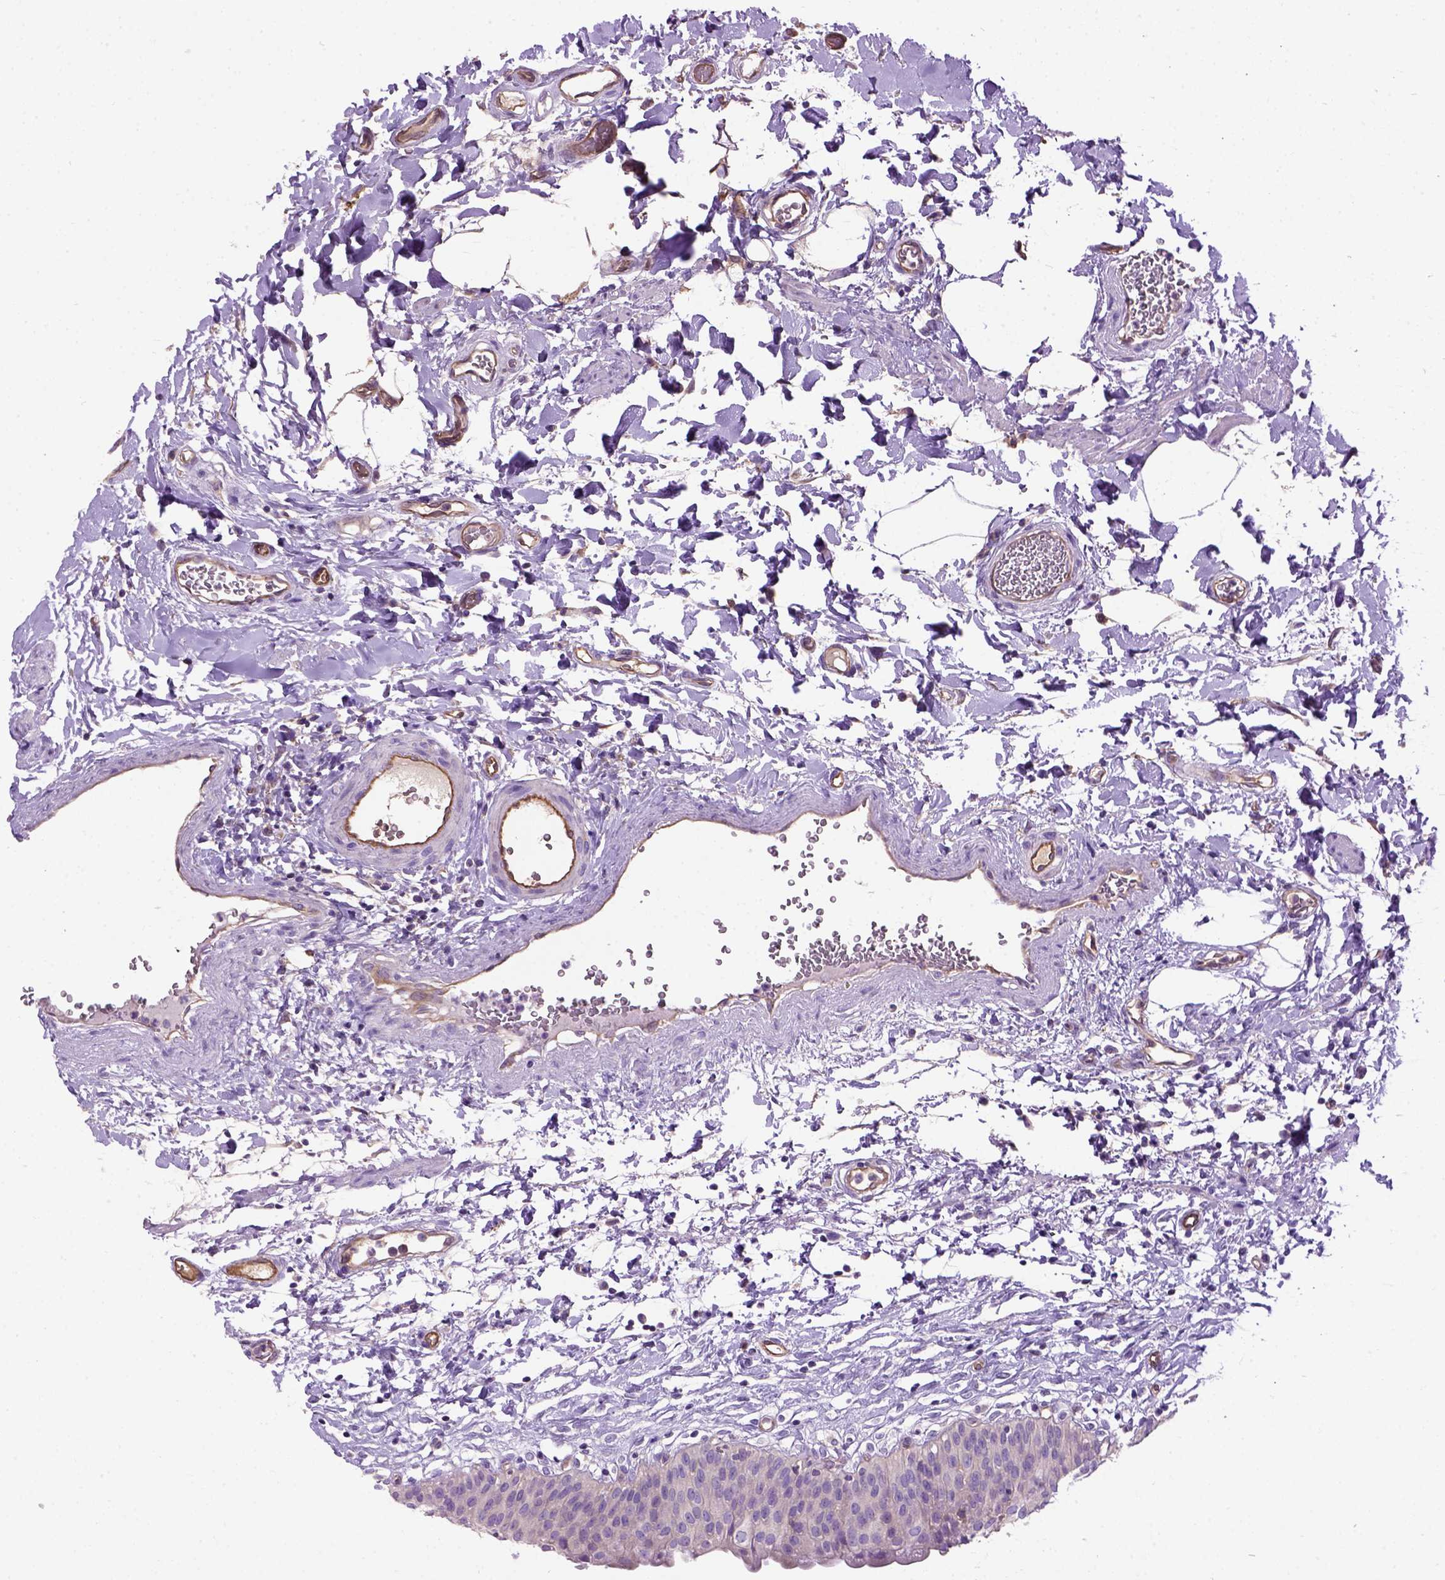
{"staining": {"intensity": "negative", "quantity": "none", "location": "none"}, "tissue": "urinary bladder", "cell_type": "Urothelial cells", "image_type": "normal", "snomed": [{"axis": "morphology", "description": "Normal tissue, NOS"}, {"axis": "topography", "description": "Urinary bladder"}], "caption": "Urothelial cells are negative for protein expression in unremarkable human urinary bladder. The staining is performed using DAB (3,3'-diaminobenzidine) brown chromogen with nuclei counter-stained in using hematoxylin.", "gene": "SEMA4F", "patient": {"sex": "male", "age": 55}}